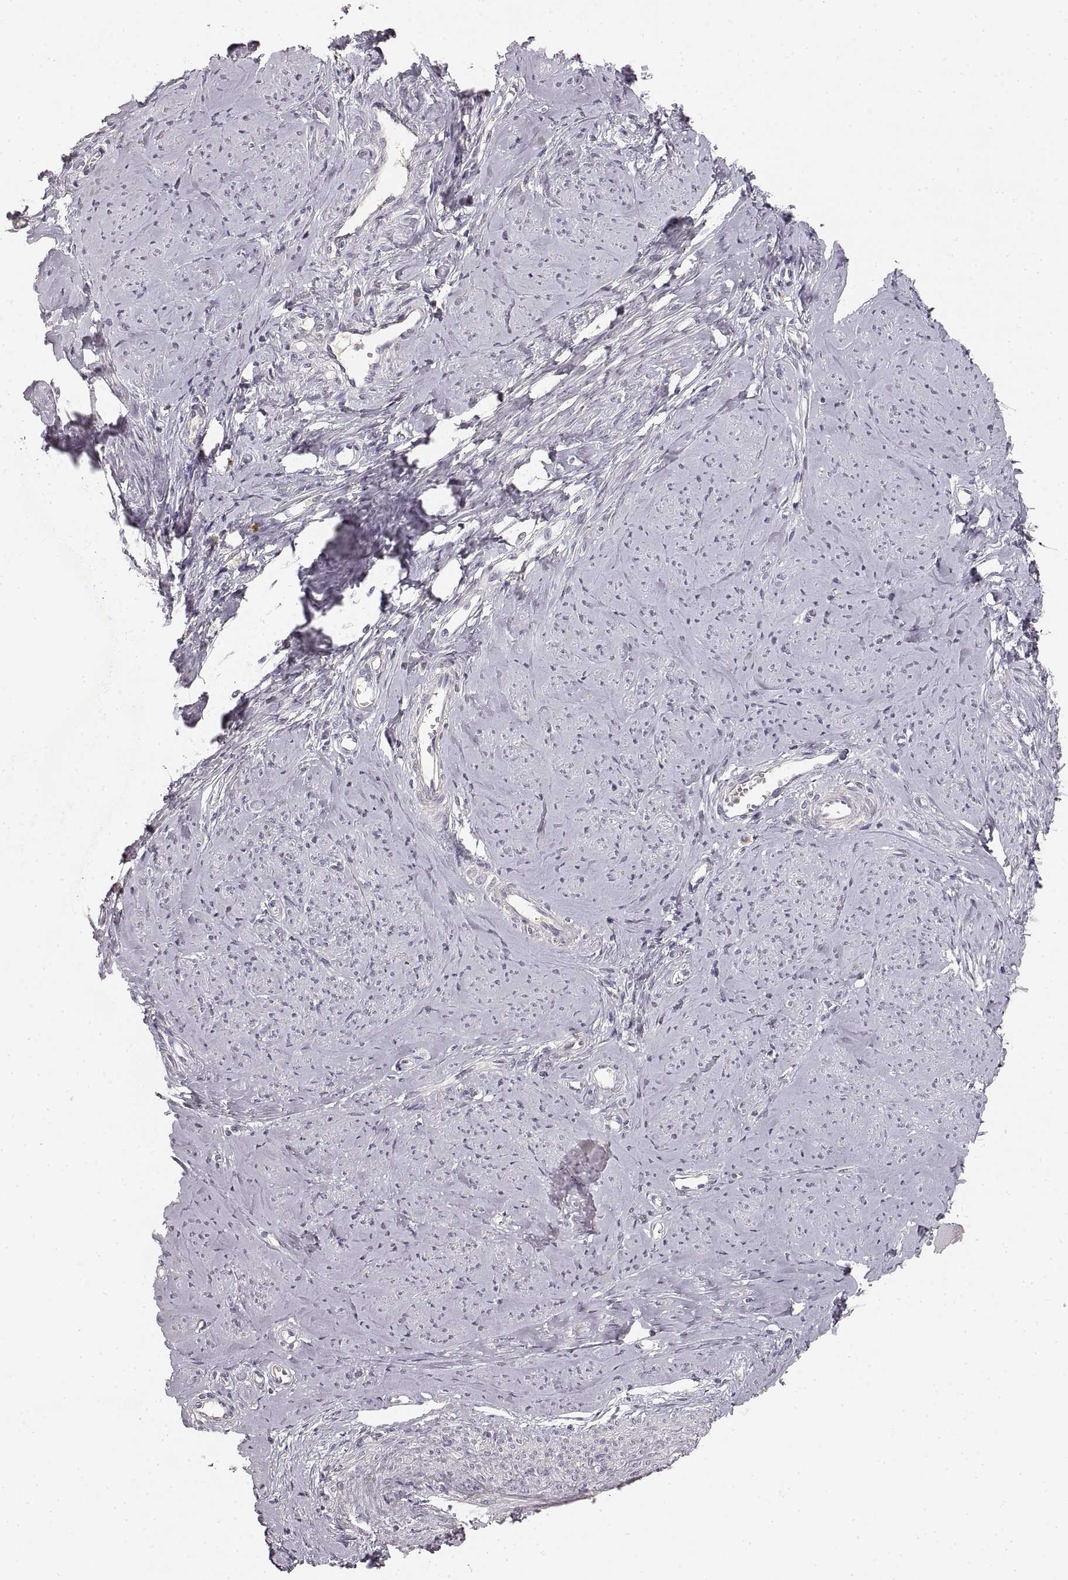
{"staining": {"intensity": "negative", "quantity": "none", "location": "none"}, "tissue": "smooth muscle", "cell_type": "Smooth muscle cells", "image_type": "normal", "snomed": [{"axis": "morphology", "description": "Normal tissue, NOS"}, {"axis": "topography", "description": "Smooth muscle"}], "caption": "An immunohistochemistry micrograph of benign smooth muscle is shown. There is no staining in smooth muscle cells of smooth muscle.", "gene": "RUNDC3A", "patient": {"sex": "female", "age": 48}}